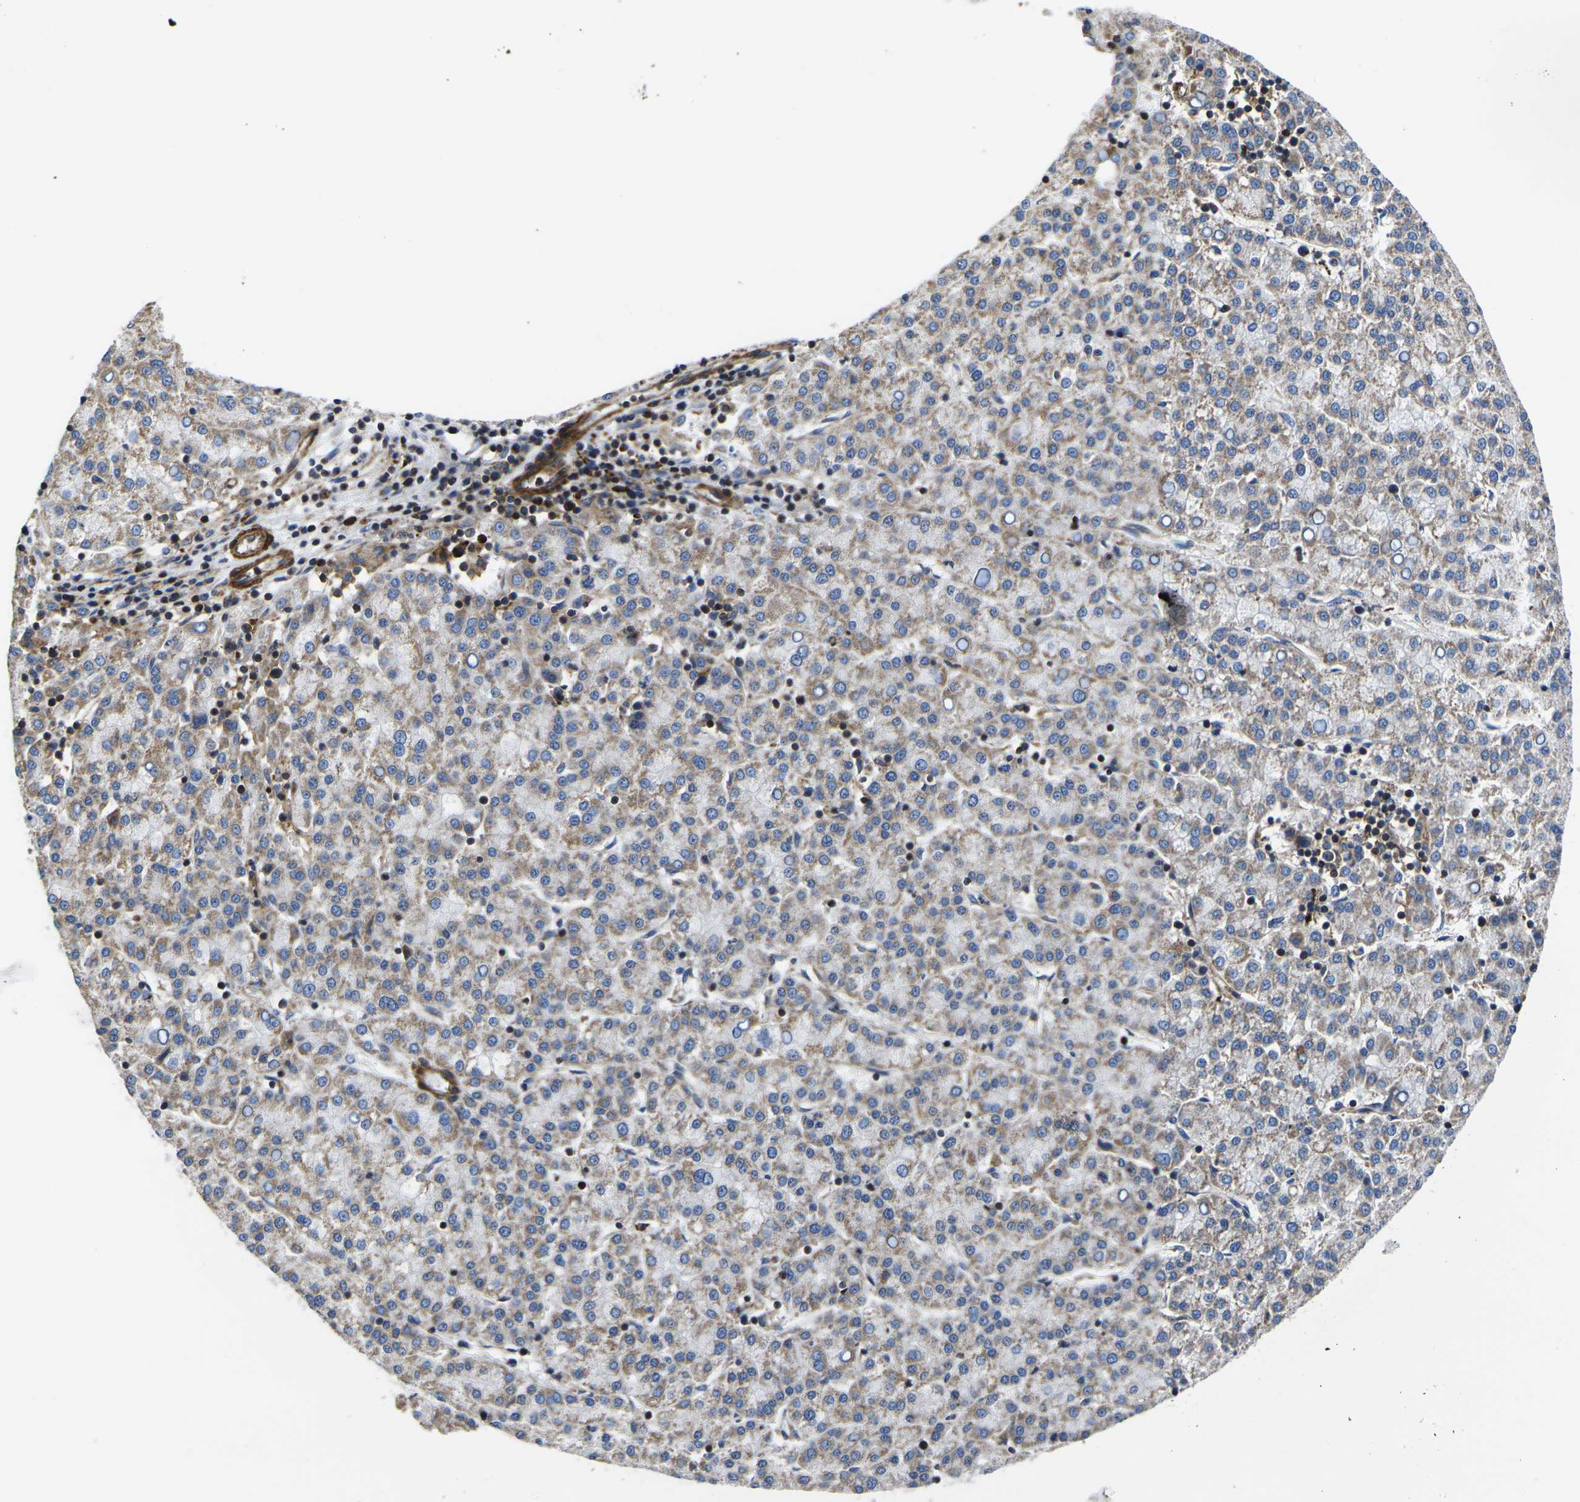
{"staining": {"intensity": "weak", "quantity": ">75%", "location": "cytoplasmic/membranous"}, "tissue": "liver cancer", "cell_type": "Tumor cells", "image_type": "cancer", "snomed": [{"axis": "morphology", "description": "Carcinoma, Hepatocellular, NOS"}, {"axis": "topography", "description": "Liver"}], "caption": "Immunohistochemistry (IHC) of human liver hepatocellular carcinoma shows low levels of weak cytoplasmic/membranous expression in about >75% of tumor cells.", "gene": "GPR4", "patient": {"sex": "female", "age": 58}}